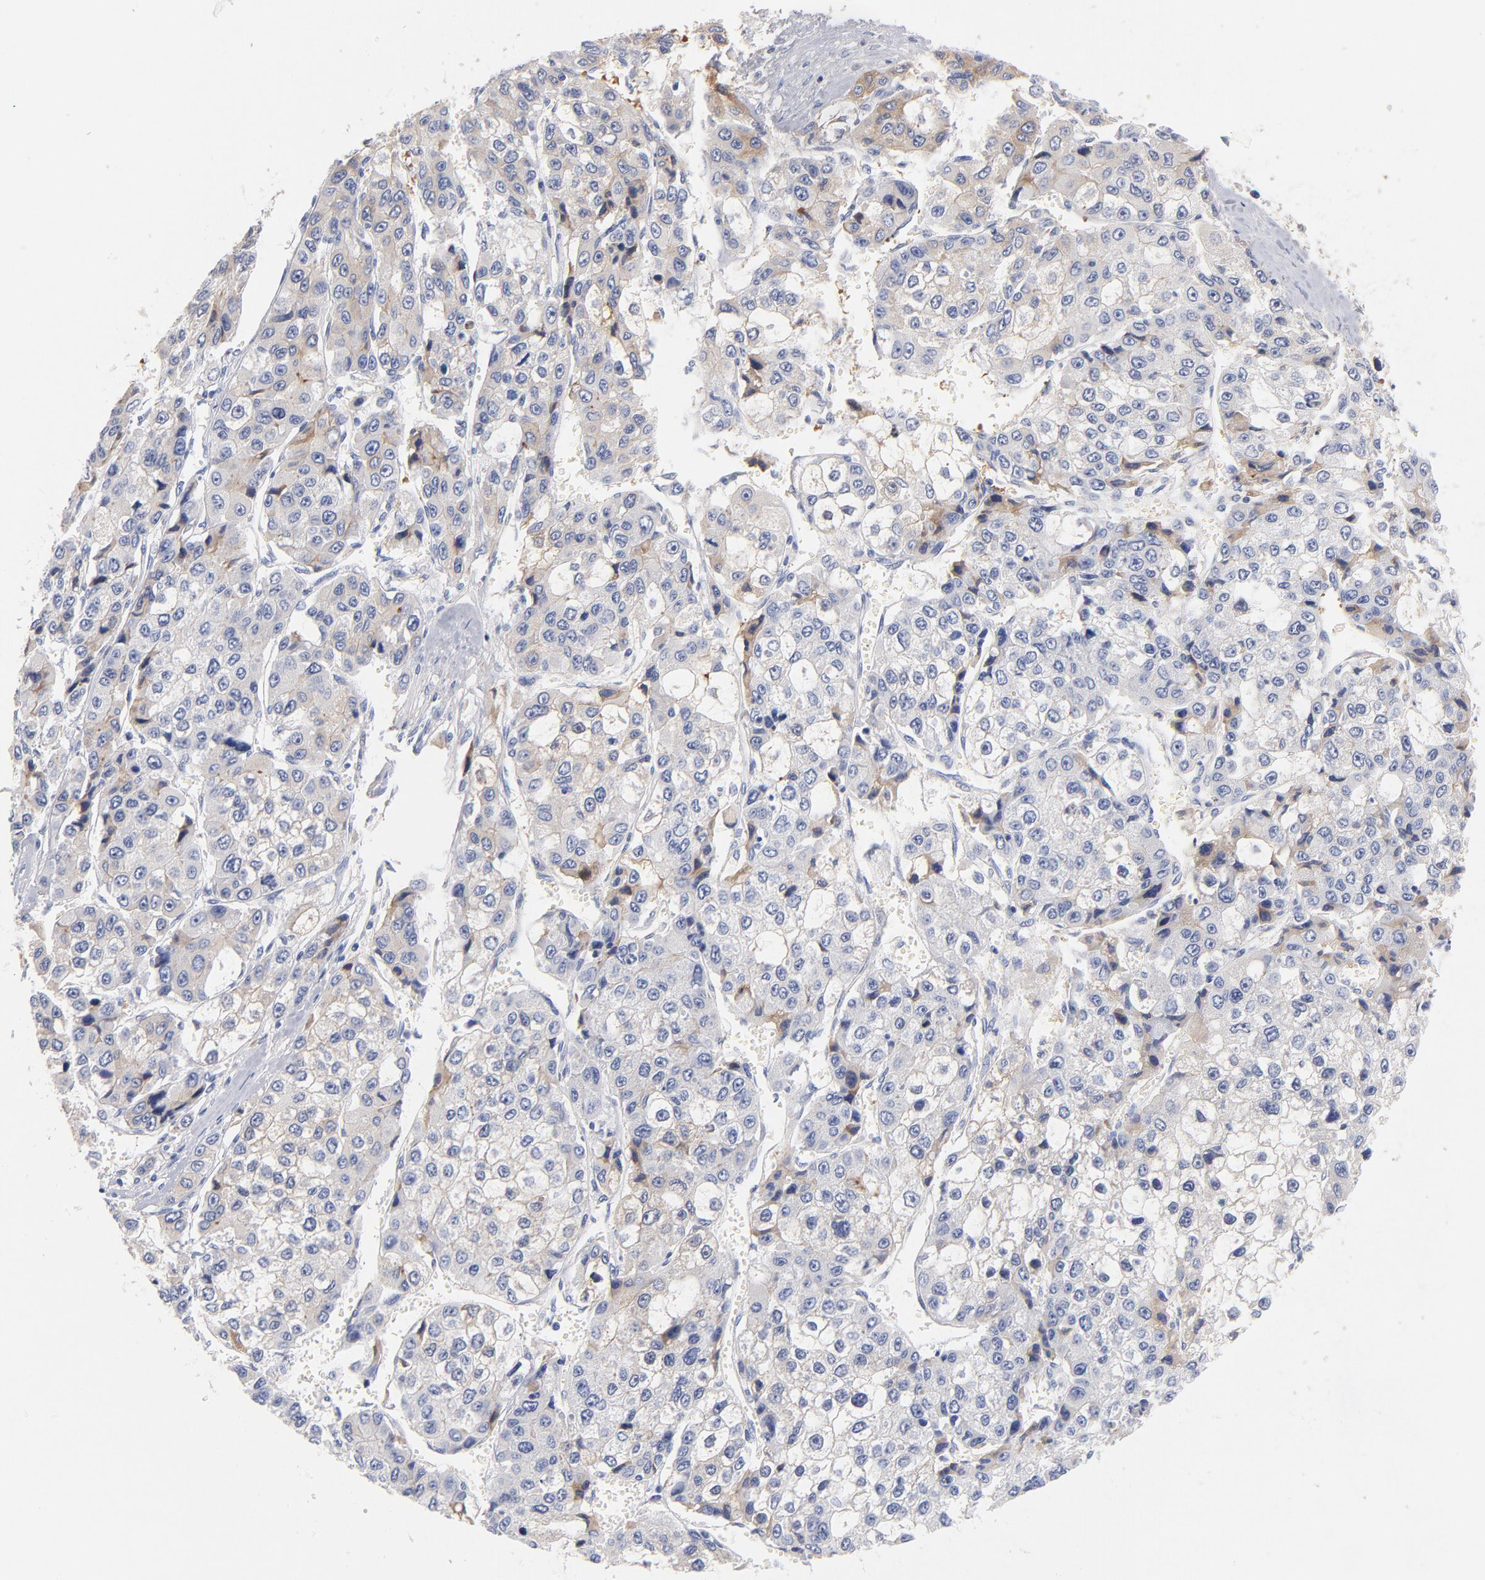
{"staining": {"intensity": "weak", "quantity": "<25%", "location": "cytoplasmic/membranous"}, "tissue": "liver cancer", "cell_type": "Tumor cells", "image_type": "cancer", "snomed": [{"axis": "morphology", "description": "Carcinoma, Hepatocellular, NOS"}, {"axis": "topography", "description": "Liver"}], "caption": "High power microscopy histopathology image of an IHC photomicrograph of liver cancer (hepatocellular carcinoma), revealing no significant expression in tumor cells.", "gene": "C3", "patient": {"sex": "female", "age": 66}}